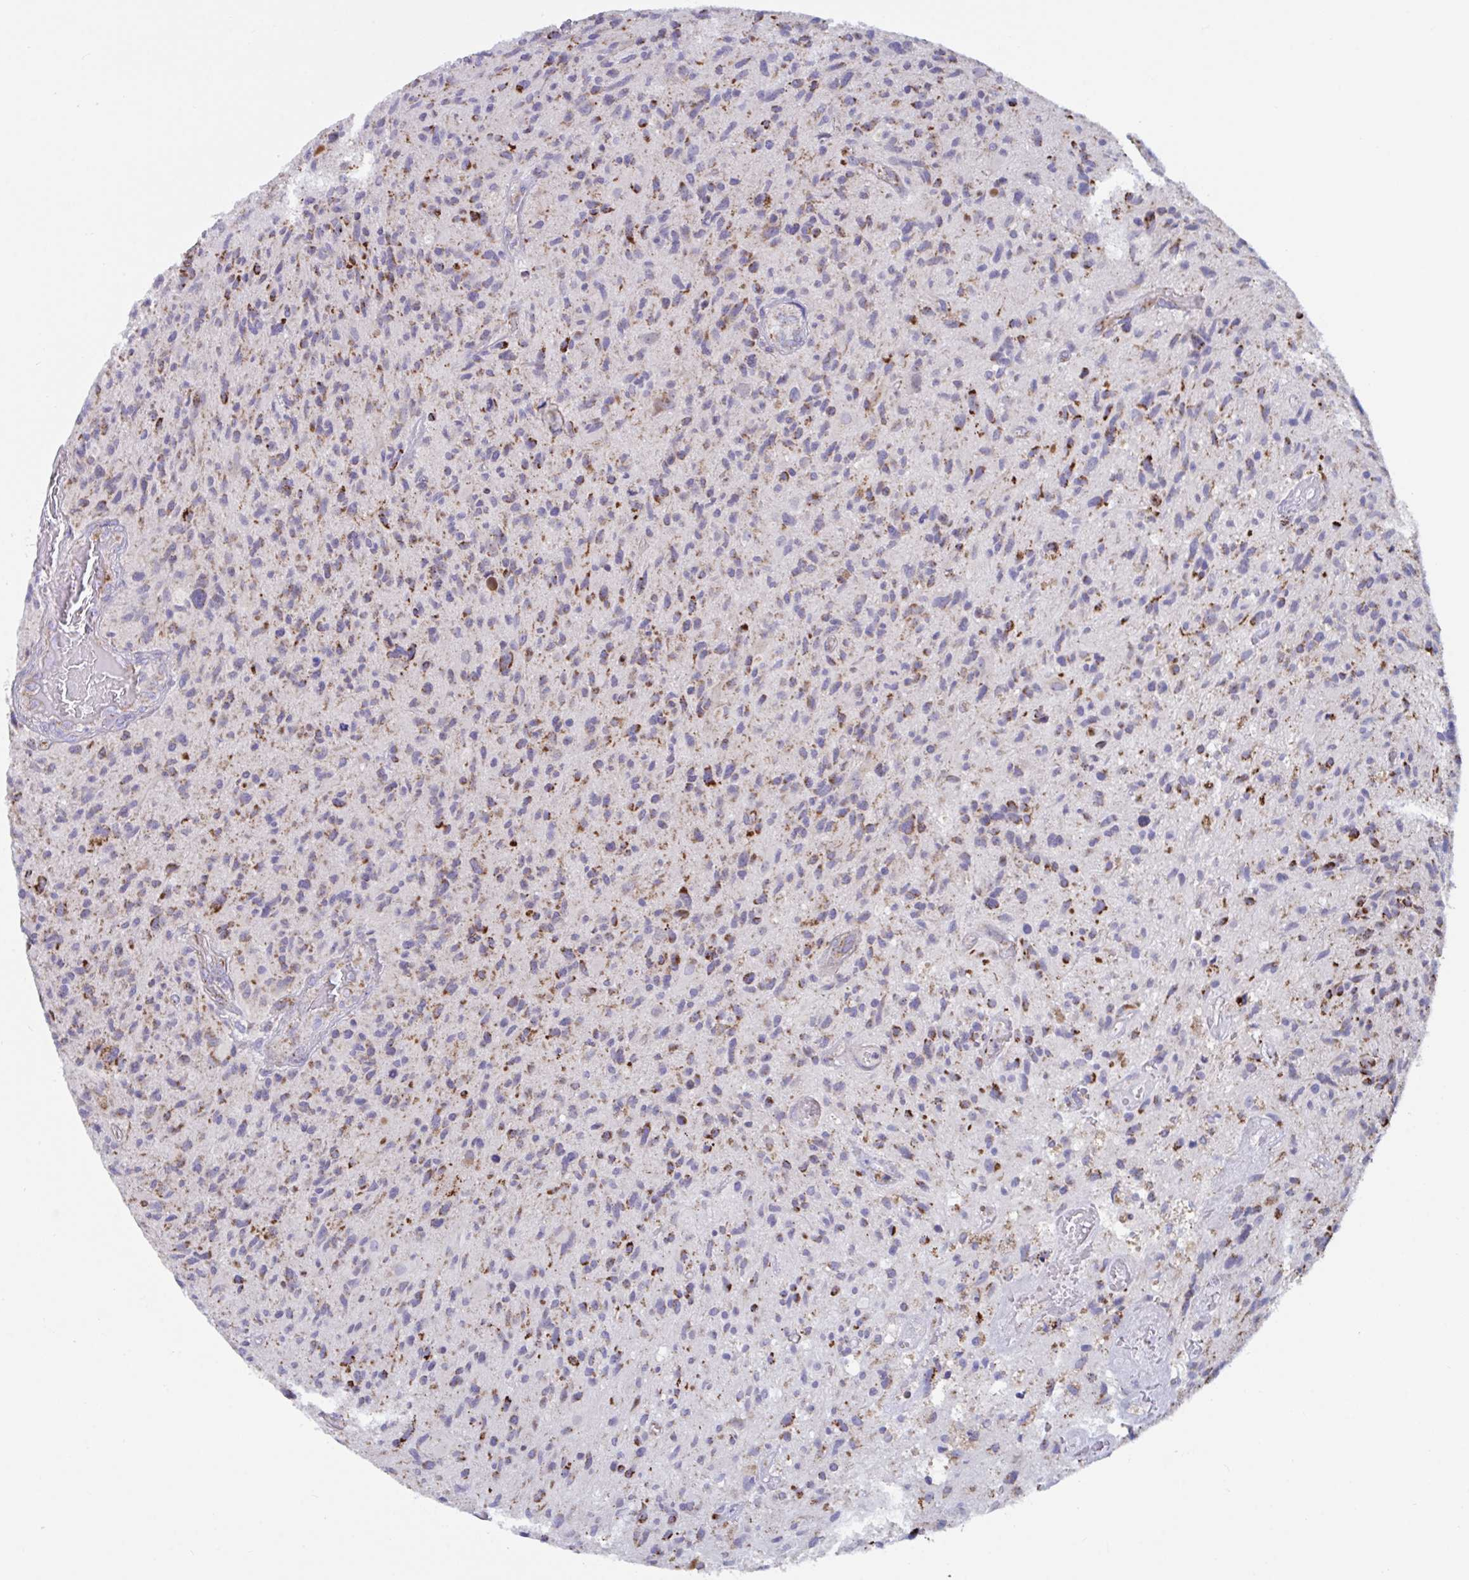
{"staining": {"intensity": "strong", "quantity": "<25%", "location": "cytoplasmic/membranous"}, "tissue": "glioma", "cell_type": "Tumor cells", "image_type": "cancer", "snomed": [{"axis": "morphology", "description": "Glioma, malignant, High grade"}, {"axis": "topography", "description": "Brain"}], "caption": "Immunohistochemistry staining of glioma, which displays medium levels of strong cytoplasmic/membranous staining in about <25% of tumor cells indicating strong cytoplasmic/membranous protein expression. The staining was performed using DAB (3,3'-diaminobenzidine) (brown) for protein detection and nuclei were counterstained in hematoxylin (blue).", "gene": "BCAT2", "patient": {"sex": "female", "age": 70}}